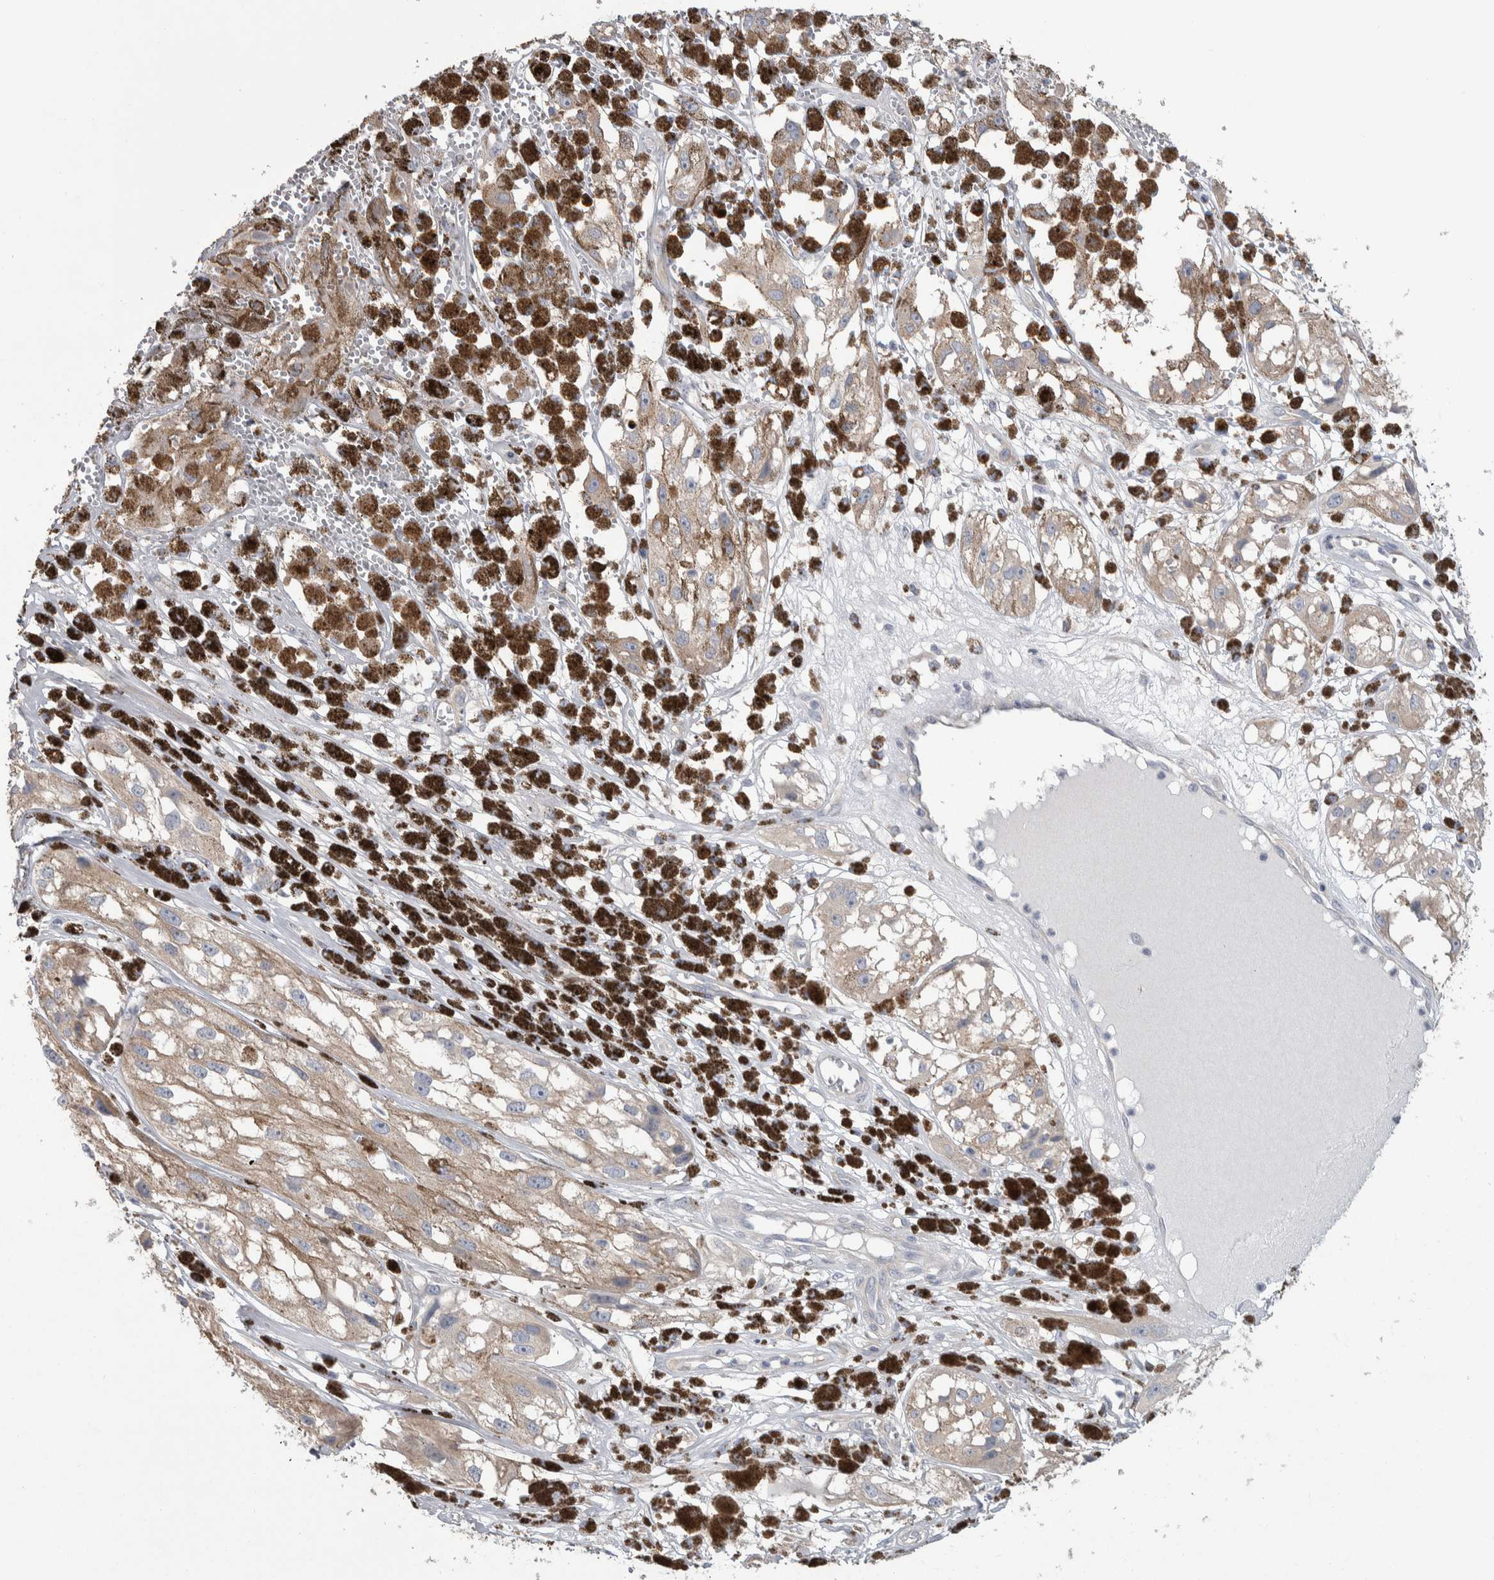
{"staining": {"intensity": "weak", "quantity": ">75%", "location": "cytoplasmic/membranous"}, "tissue": "melanoma", "cell_type": "Tumor cells", "image_type": "cancer", "snomed": [{"axis": "morphology", "description": "Malignant melanoma, NOS"}, {"axis": "topography", "description": "Skin"}], "caption": "Immunohistochemistry micrograph of melanoma stained for a protein (brown), which demonstrates low levels of weak cytoplasmic/membranous positivity in about >75% of tumor cells.", "gene": "GPHN", "patient": {"sex": "male", "age": 88}}